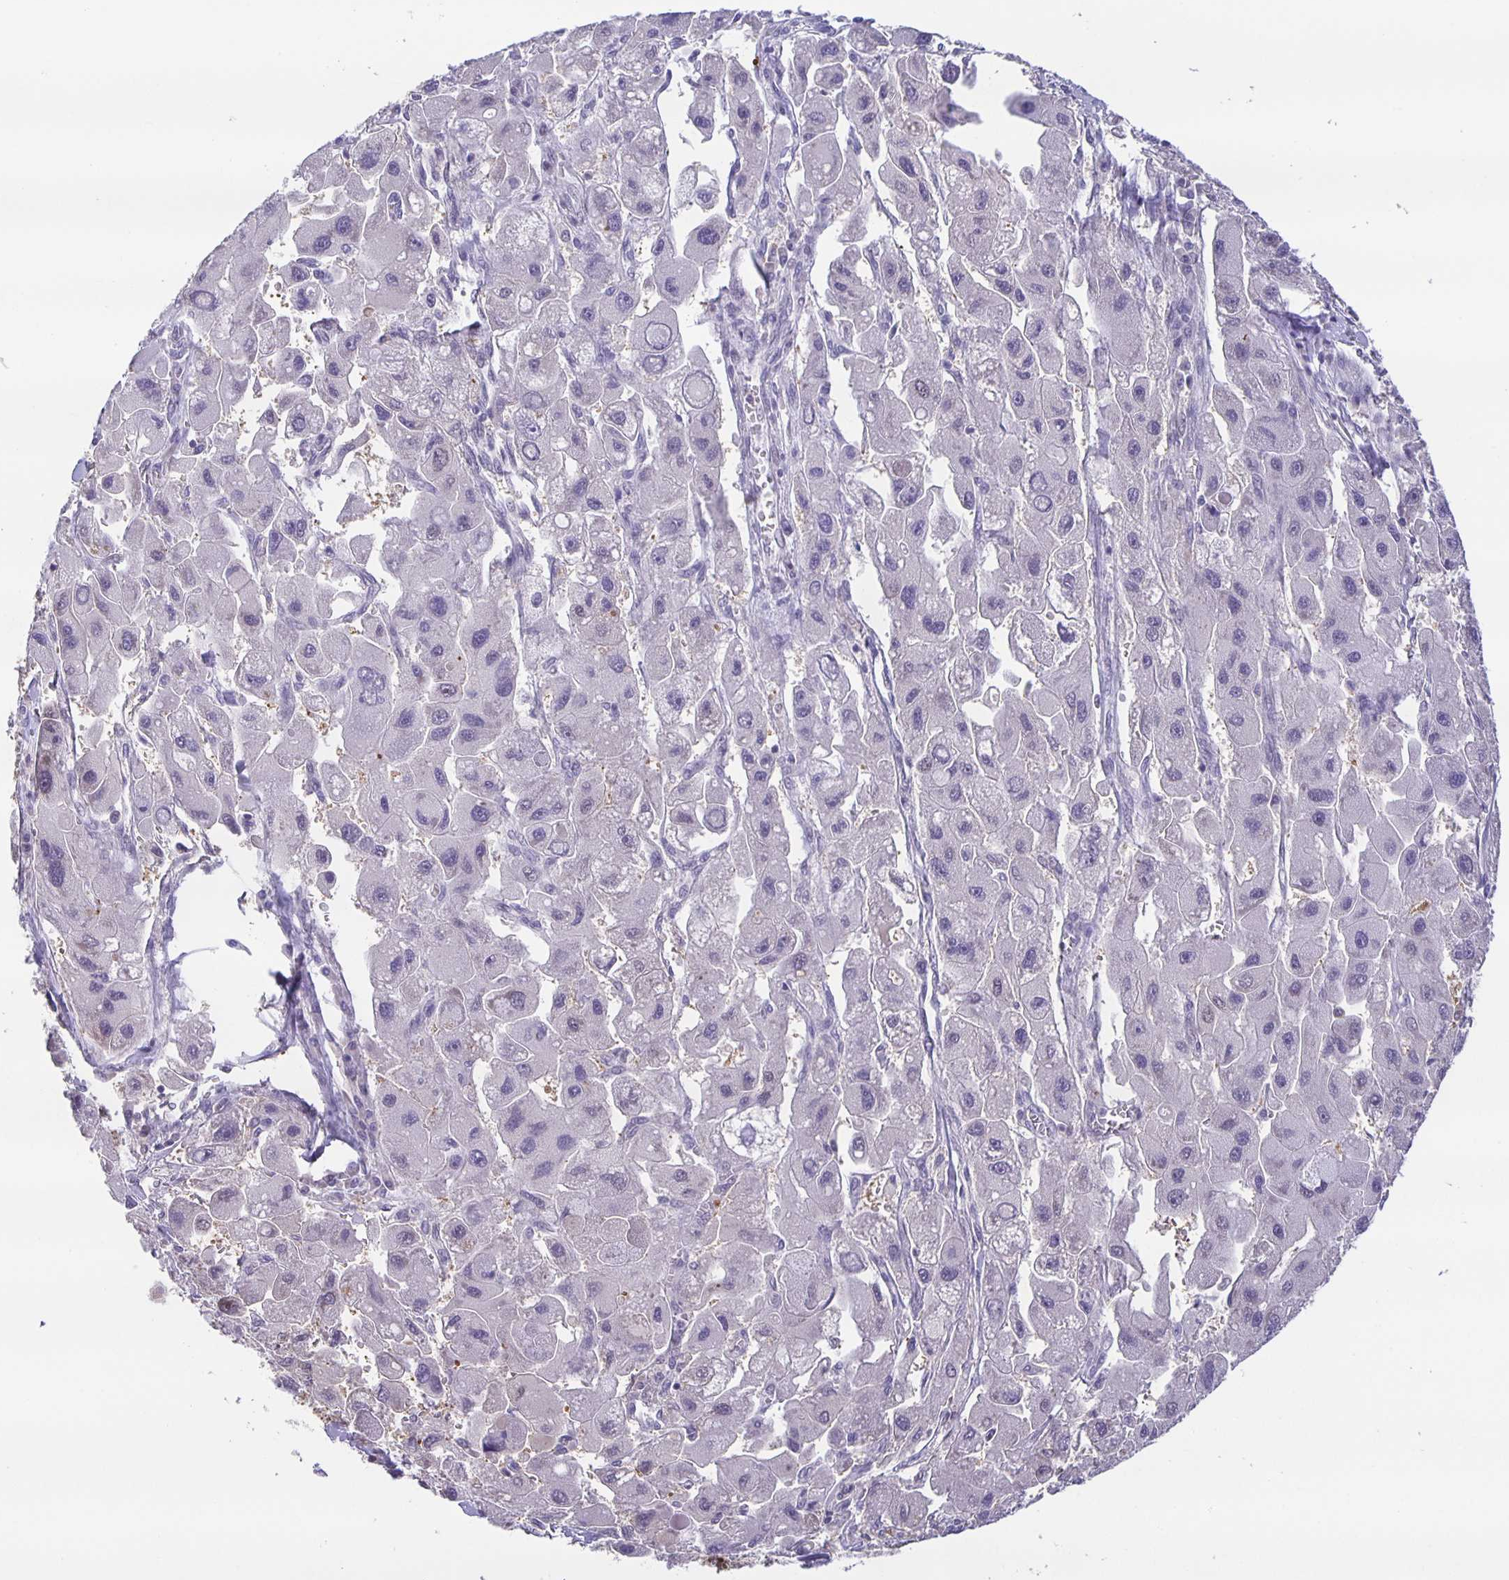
{"staining": {"intensity": "weak", "quantity": "<25%", "location": "cytoplasmic/membranous,nuclear"}, "tissue": "liver cancer", "cell_type": "Tumor cells", "image_type": "cancer", "snomed": [{"axis": "morphology", "description": "Carcinoma, Hepatocellular, NOS"}, {"axis": "topography", "description": "Liver"}], "caption": "IHC photomicrograph of human hepatocellular carcinoma (liver) stained for a protein (brown), which exhibits no positivity in tumor cells.", "gene": "MARCHF6", "patient": {"sex": "male", "age": 24}}